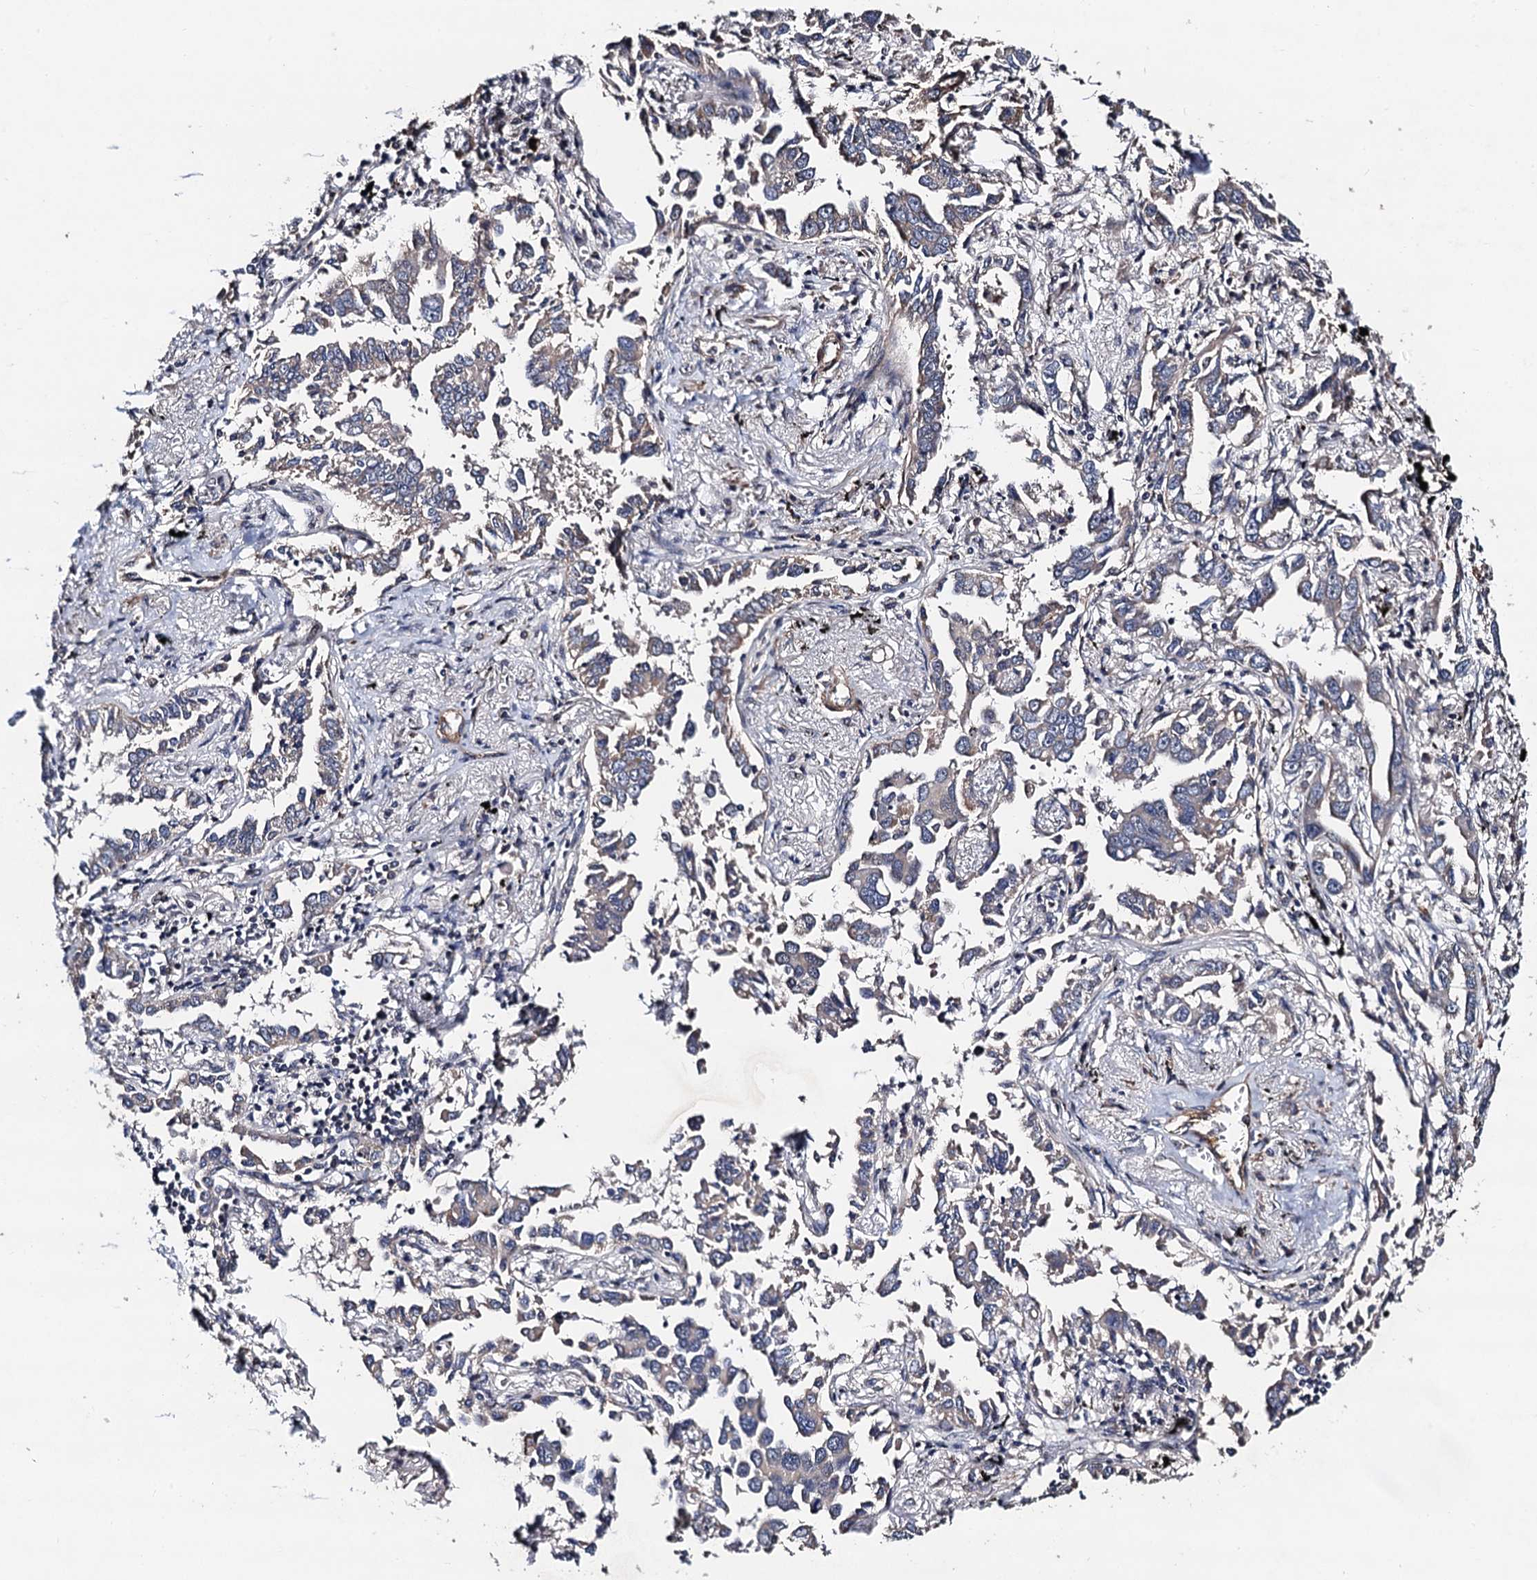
{"staining": {"intensity": "negative", "quantity": "none", "location": "none"}, "tissue": "lung cancer", "cell_type": "Tumor cells", "image_type": "cancer", "snomed": [{"axis": "morphology", "description": "Adenocarcinoma, NOS"}, {"axis": "topography", "description": "Lung"}], "caption": "An image of human adenocarcinoma (lung) is negative for staining in tumor cells. The staining is performed using DAB brown chromogen with nuclei counter-stained in using hematoxylin.", "gene": "PPTC7", "patient": {"sex": "male", "age": 67}}